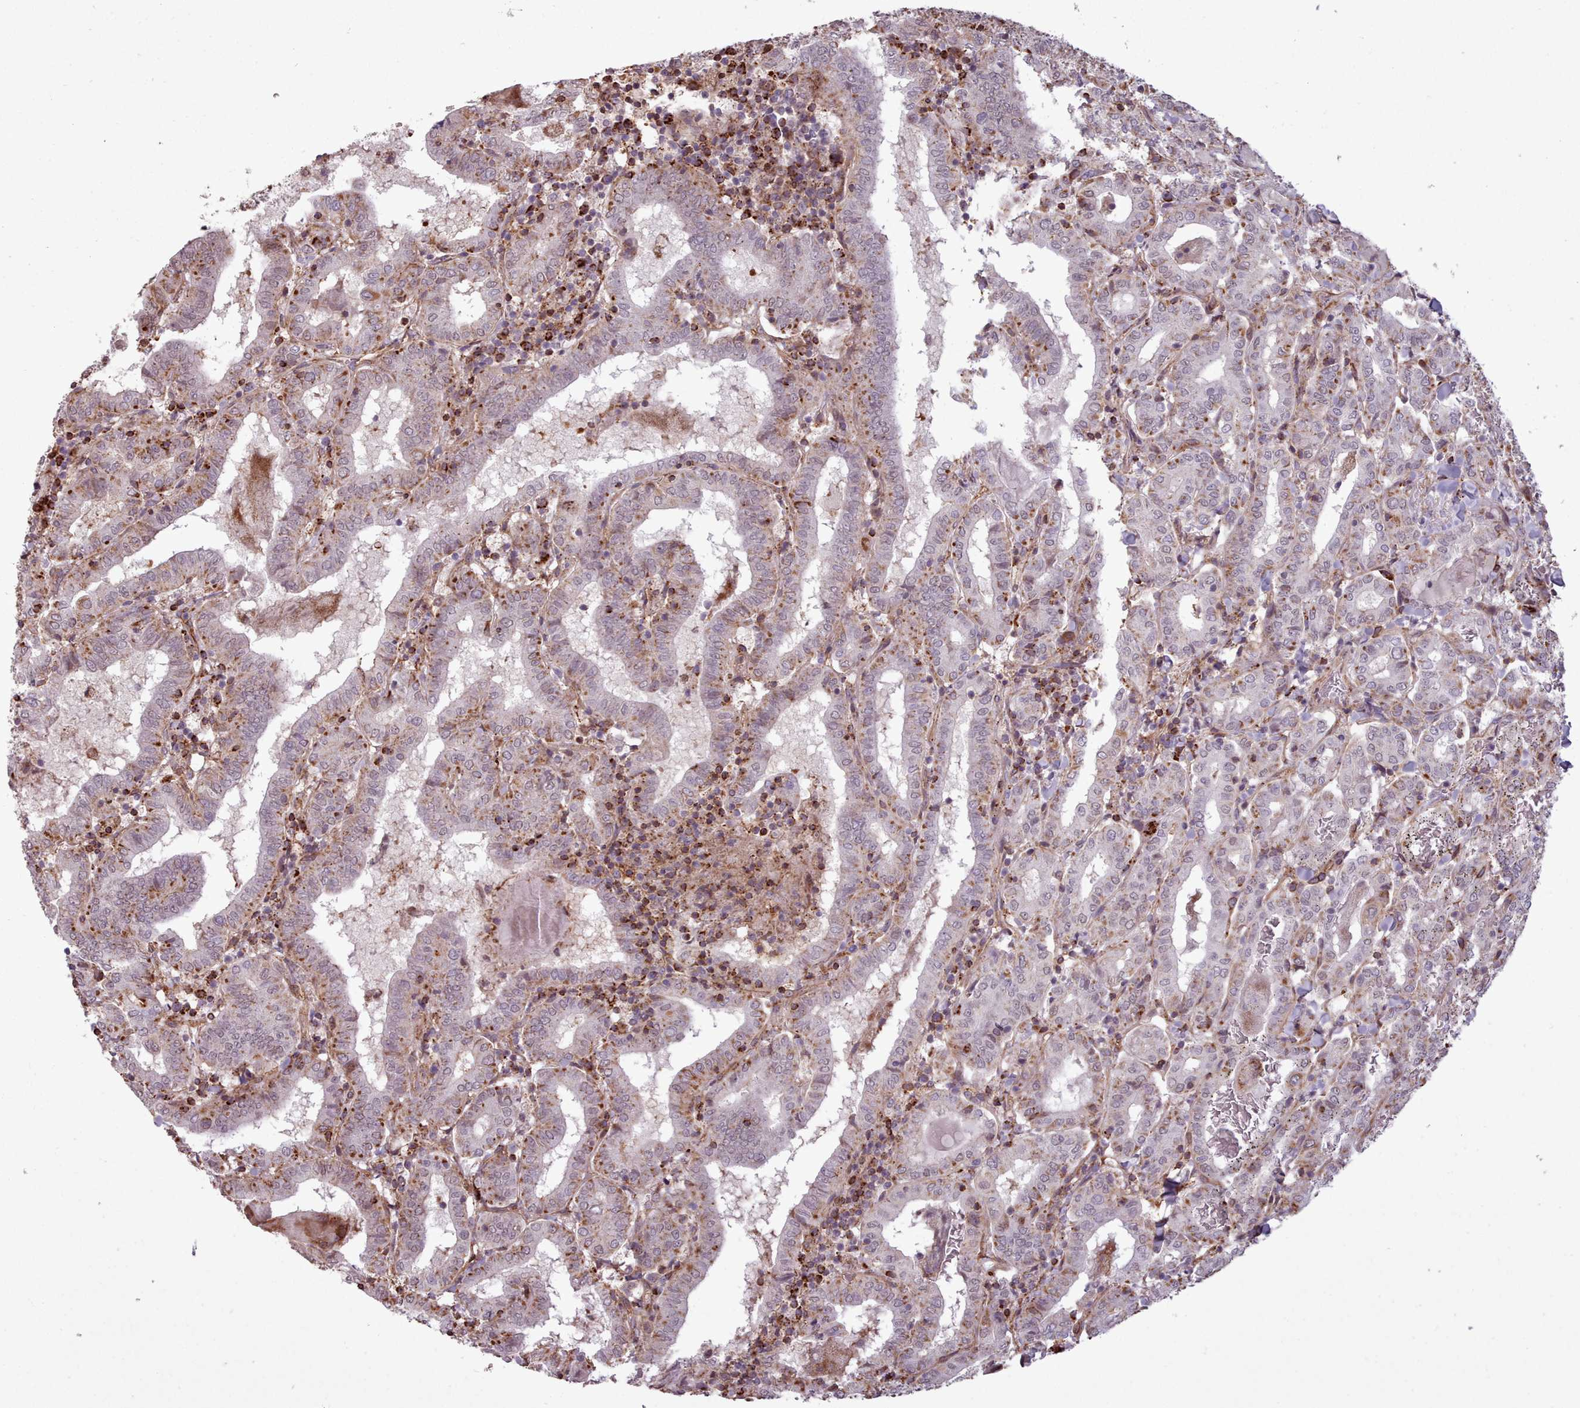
{"staining": {"intensity": "negative", "quantity": "none", "location": "none"}, "tissue": "thyroid cancer", "cell_type": "Tumor cells", "image_type": "cancer", "snomed": [{"axis": "morphology", "description": "Papillary adenocarcinoma, NOS"}, {"axis": "topography", "description": "Thyroid gland"}], "caption": "Tumor cells are negative for brown protein staining in papillary adenocarcinoma (thyroid).", "gene": "ZMYM4", "patient": {"sex": "female", "age": 72}}